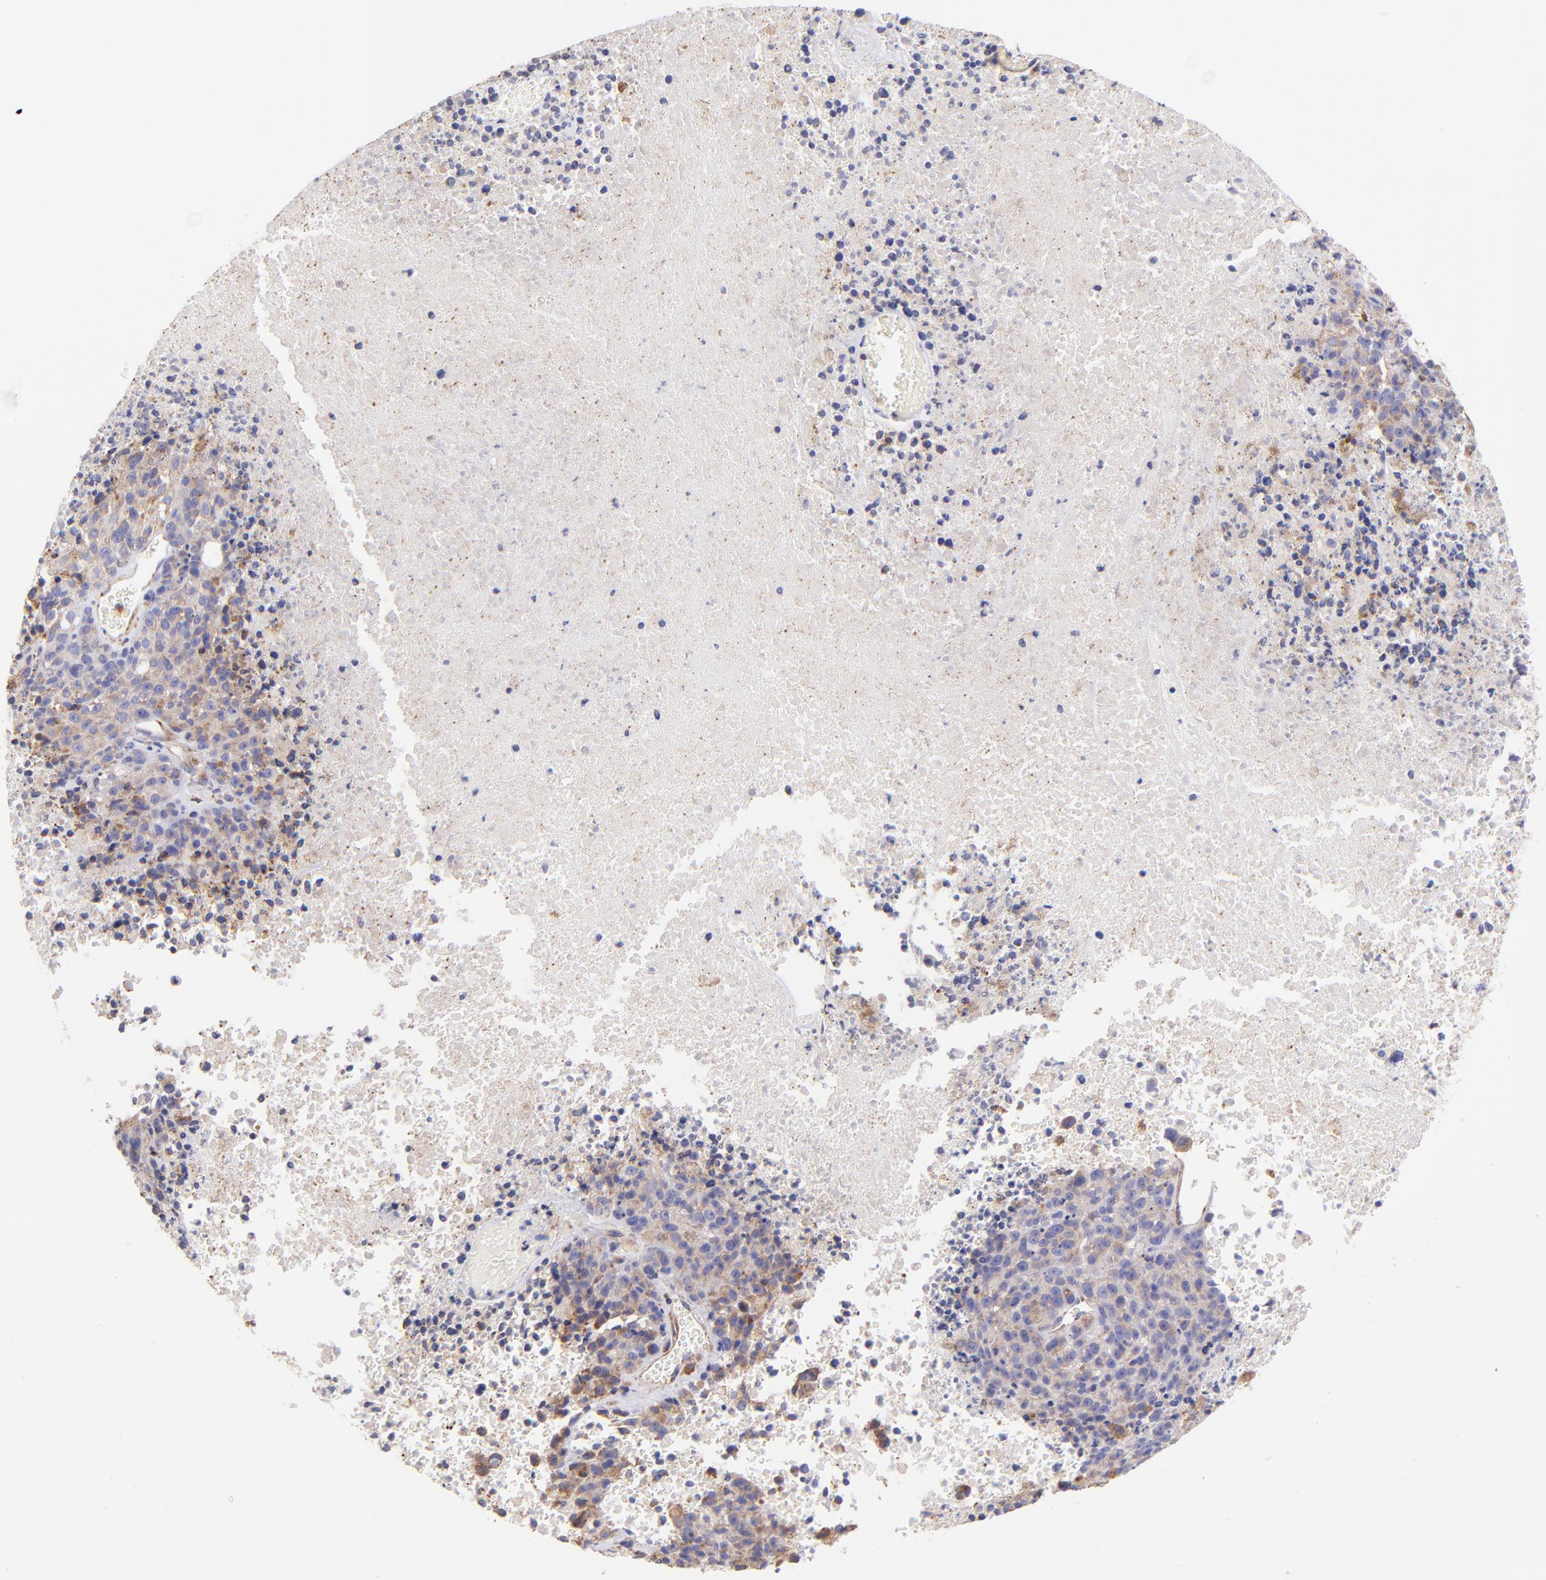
{"staining": {"intensity": "weak", "quantity": ">75%", "location": "cytoplasmic/membranous"}, "tissue": "melanoma", "cell_type": "Tumor cells", "image_type": "cancer", "snomed": [{"axis": "morphology", "description": "Malignant melanoma, Metastatic site"}, {"axis": "topography", "description": "Cerebral cortex"}], "caption": "The micrograph reveals staining of malignant melanoma (metastatic site), revealing weak cytoplasmic/membranous protein positivity (brown color) within tumor cells.", "gene": "PREX1", "patient": {"sex": "female", "age": 52}}